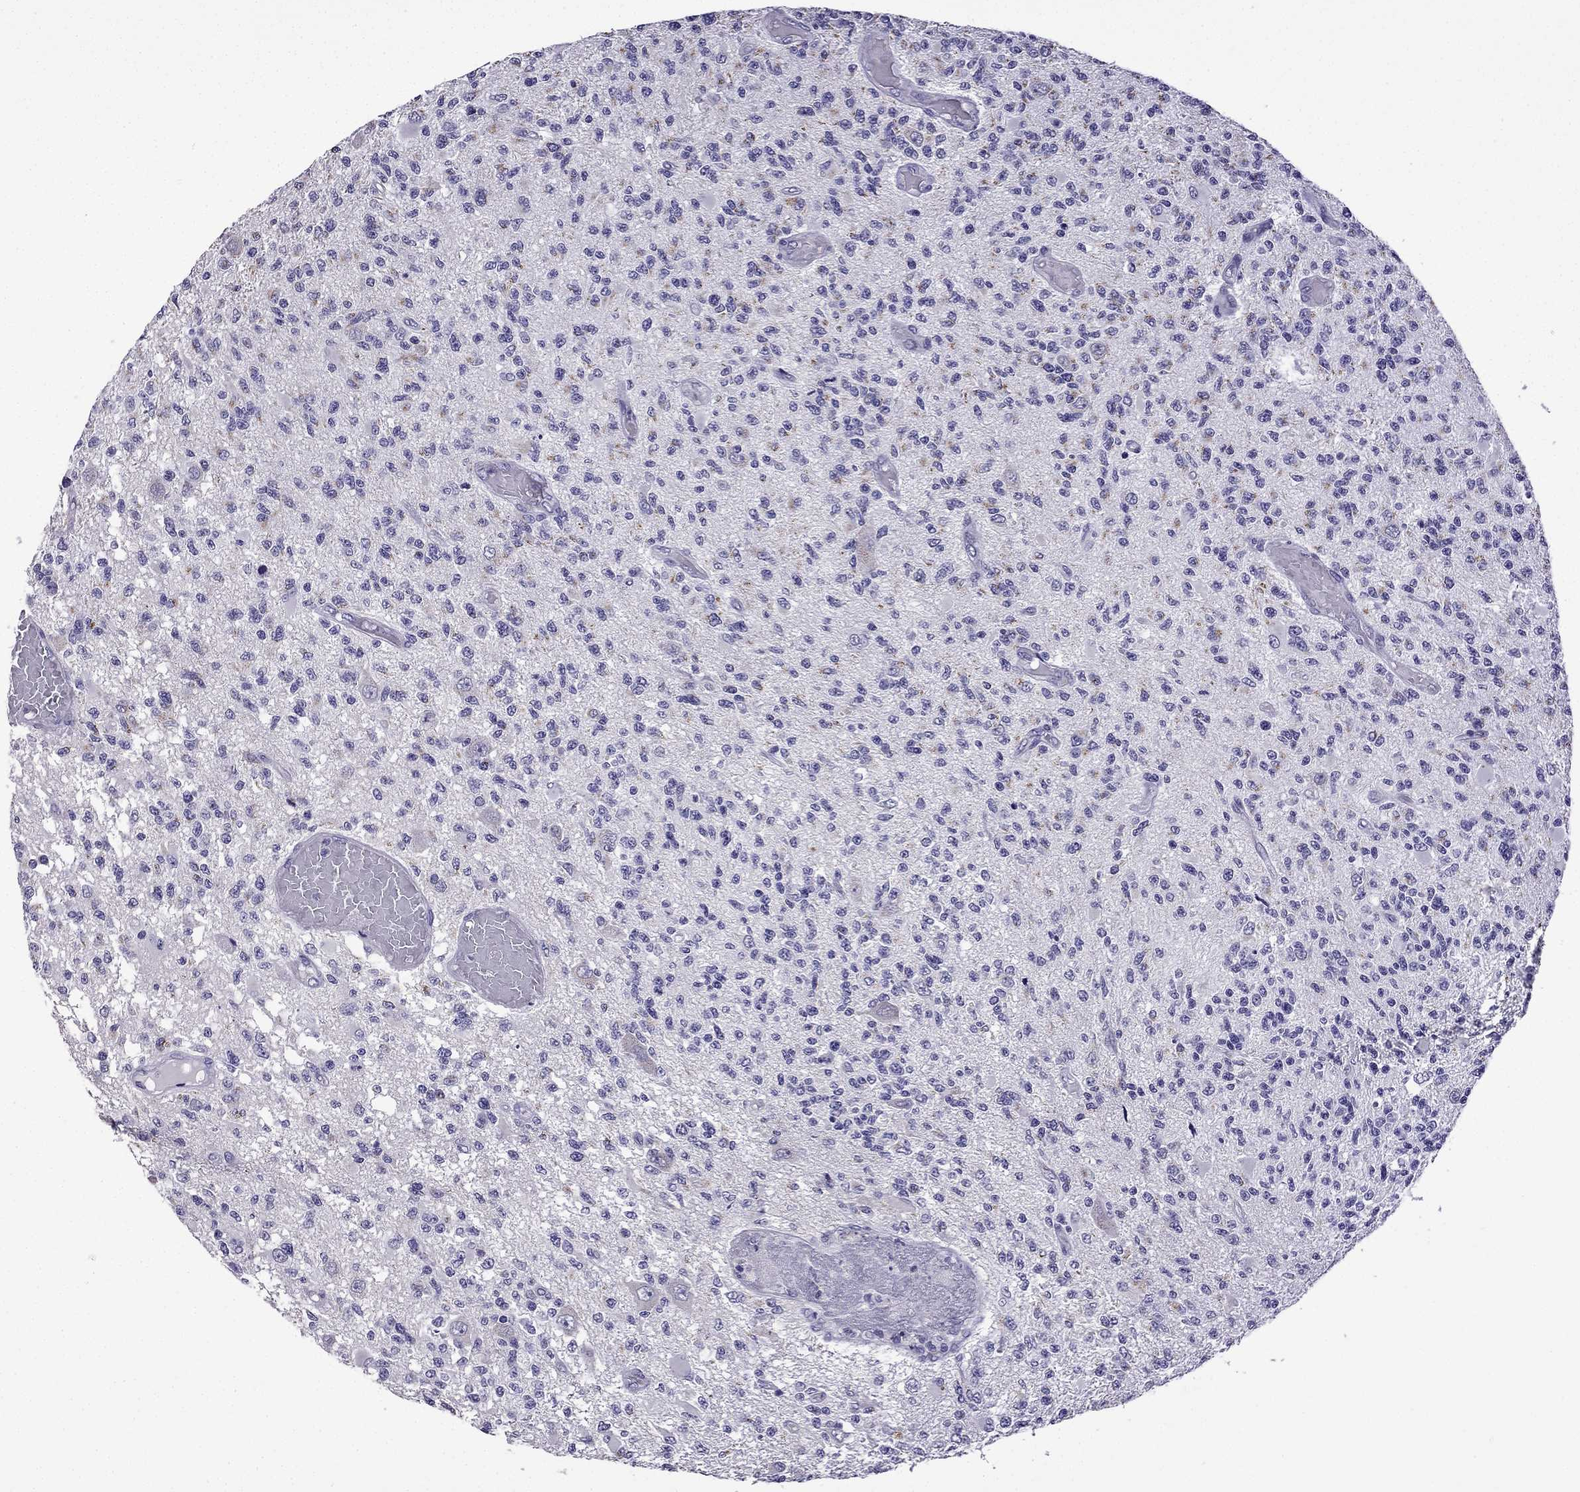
{"staining": {"intensity": "moderate", "quantity": "<25%", "location": "cytoplasmic/membranous"}, "tissue": "glioma", "cell_type": "Tumor cells", "image_type": "cancer", "snomed": [{"axis": "morphology", "description": "Glioma, malignant, High grade"}, {"axis": "topography", "description": "Brain"}], "caption": "The micrograph reveals immunohistochemical staining of glioma. There is moderate cytoplasmic/membranous positivity is identified in about <25% of tumor cells.", "gene": "TTN", "patient": {"sex": "female", "age": 63}}